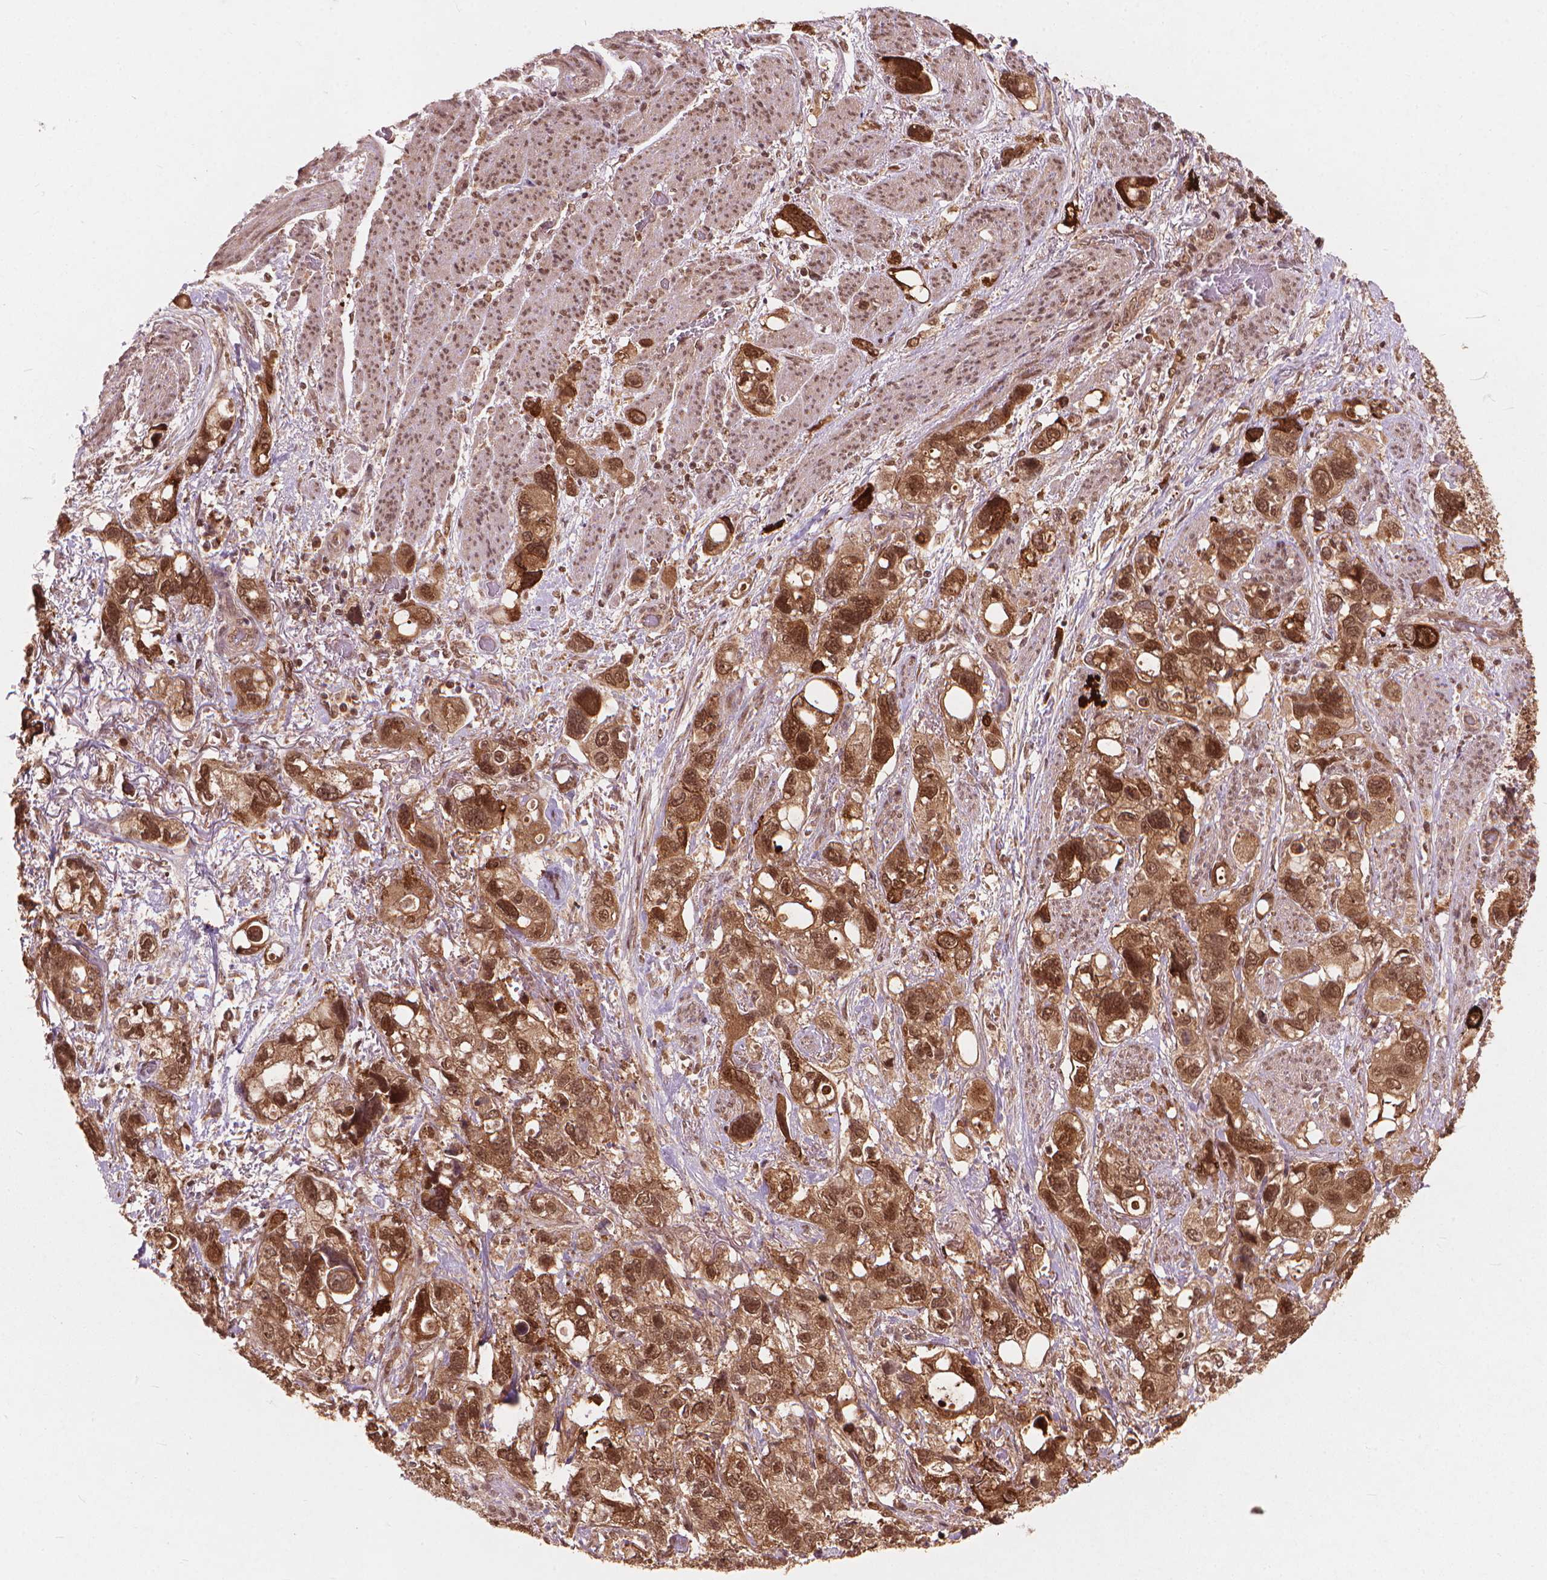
{"staining": {"intensity": "moderate", "quantity": ">75%", "location": "cytoplasmic/membranous,nuclear"}, "tissue": "stomach cancer", "cell_type": "Tumor cells", "image_type": "cancer", "snomed": [{"axis": "morphology", "description": "Adenocarcinoma, NOS"}, {"axis": "topography", "description": "Stomach, upper"}], "caption": "Adenocarcinoma (stomach) stained with immunohistochemistry (IHC) demonstrates moderate cytoplasmic/membranous and nuclear staining in approximately >75% of tumor cells. The protein is stained brown, and the nuclei are stained in blue (DAB IHC with brightfield microscopy, high magnification).", "gene": "SSU72", "patient": {"sex": "female", "age": 81}}